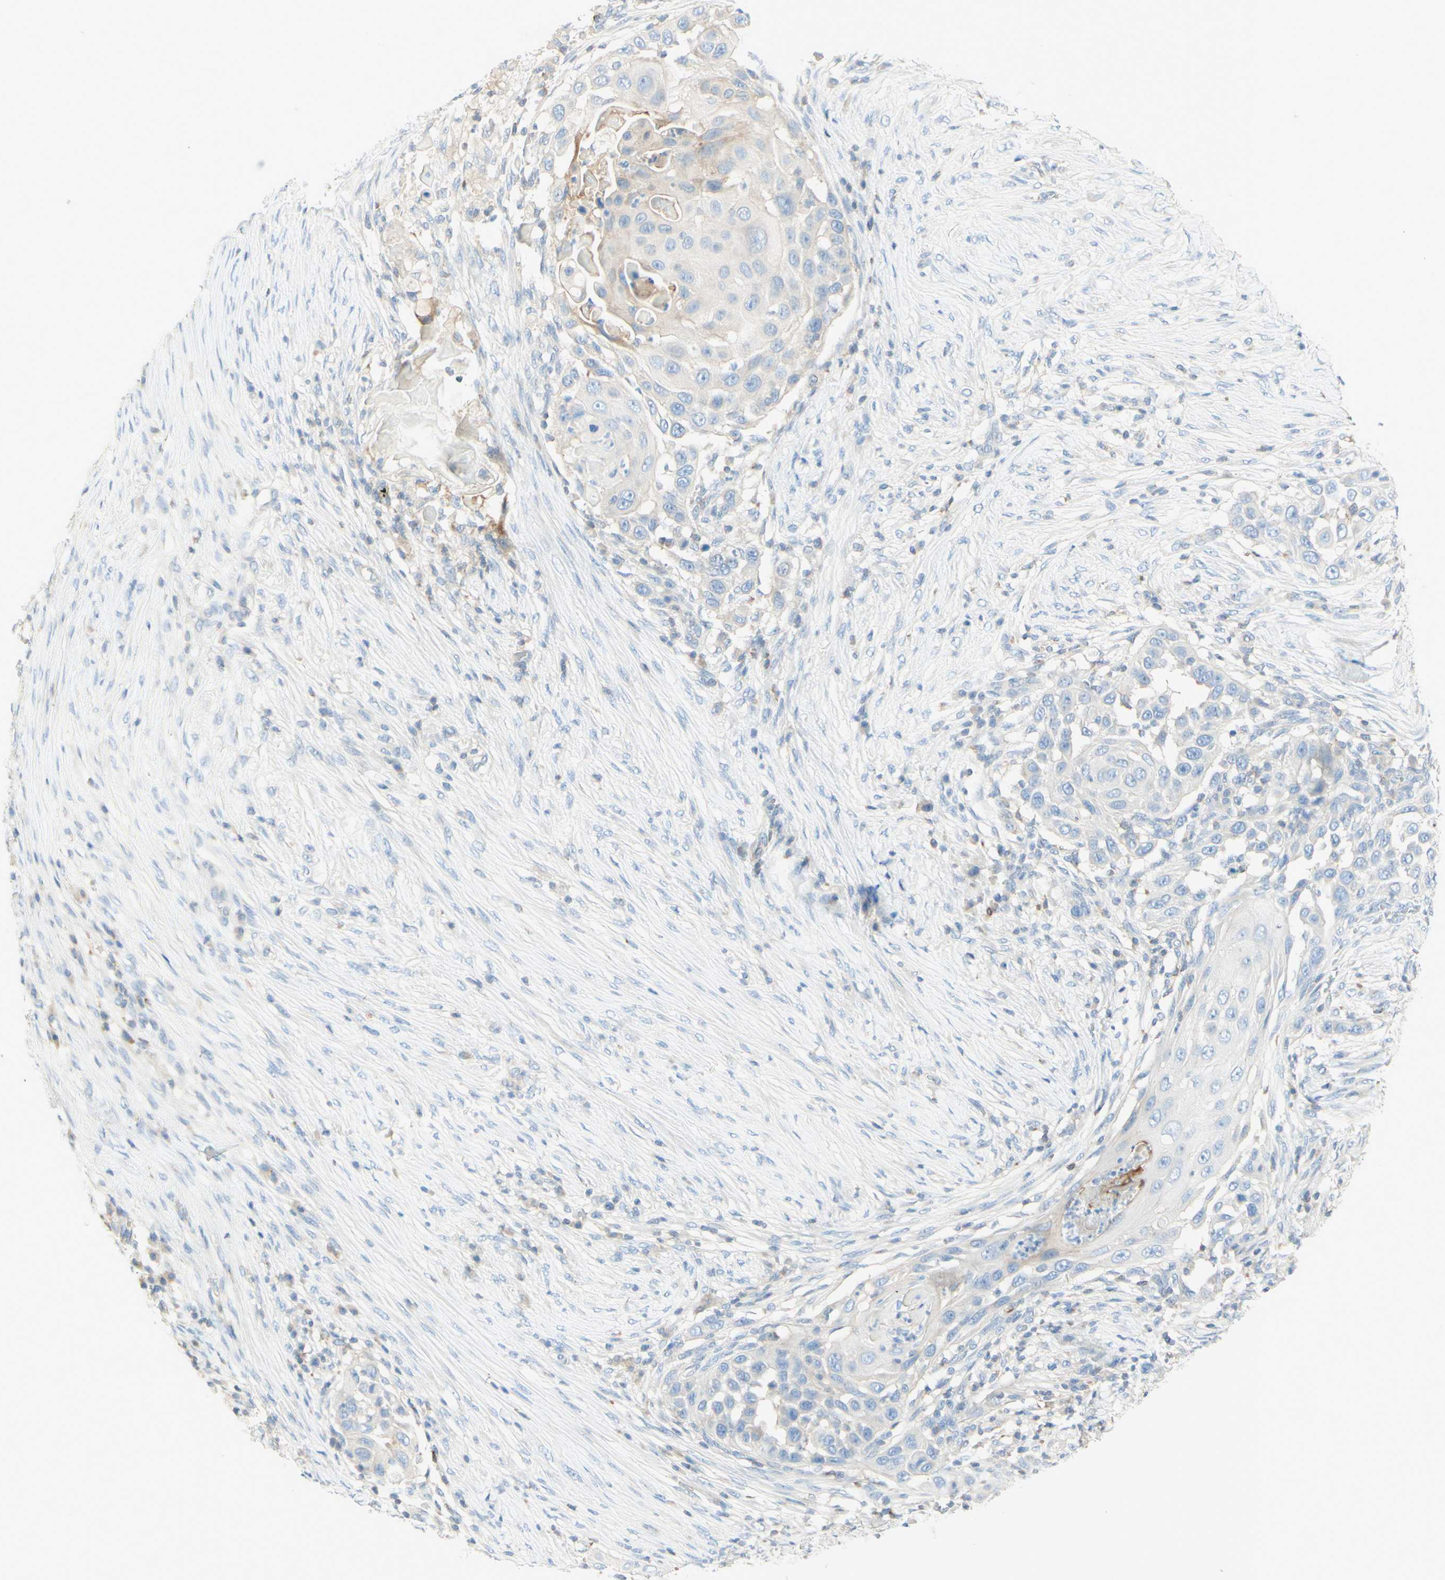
{"staining": {"intensity": "negative", "quantity": "none", "location": "none"}, "tissue": "skin cancer", "cell_type": "Tumor cells", "image_type": "cancer", "snomed": [{"axis": "morphology", "description": "Squamous cell carcinoma, NOS"}, {"axis": "topography", "description": "Skin"}], "caption": "Squamous cell carcinoma (skin) stained for a protein using IHC shows no expression tumor cells.", "gene": "MTM1", "patient": {"sex": "female", "age": 44}}